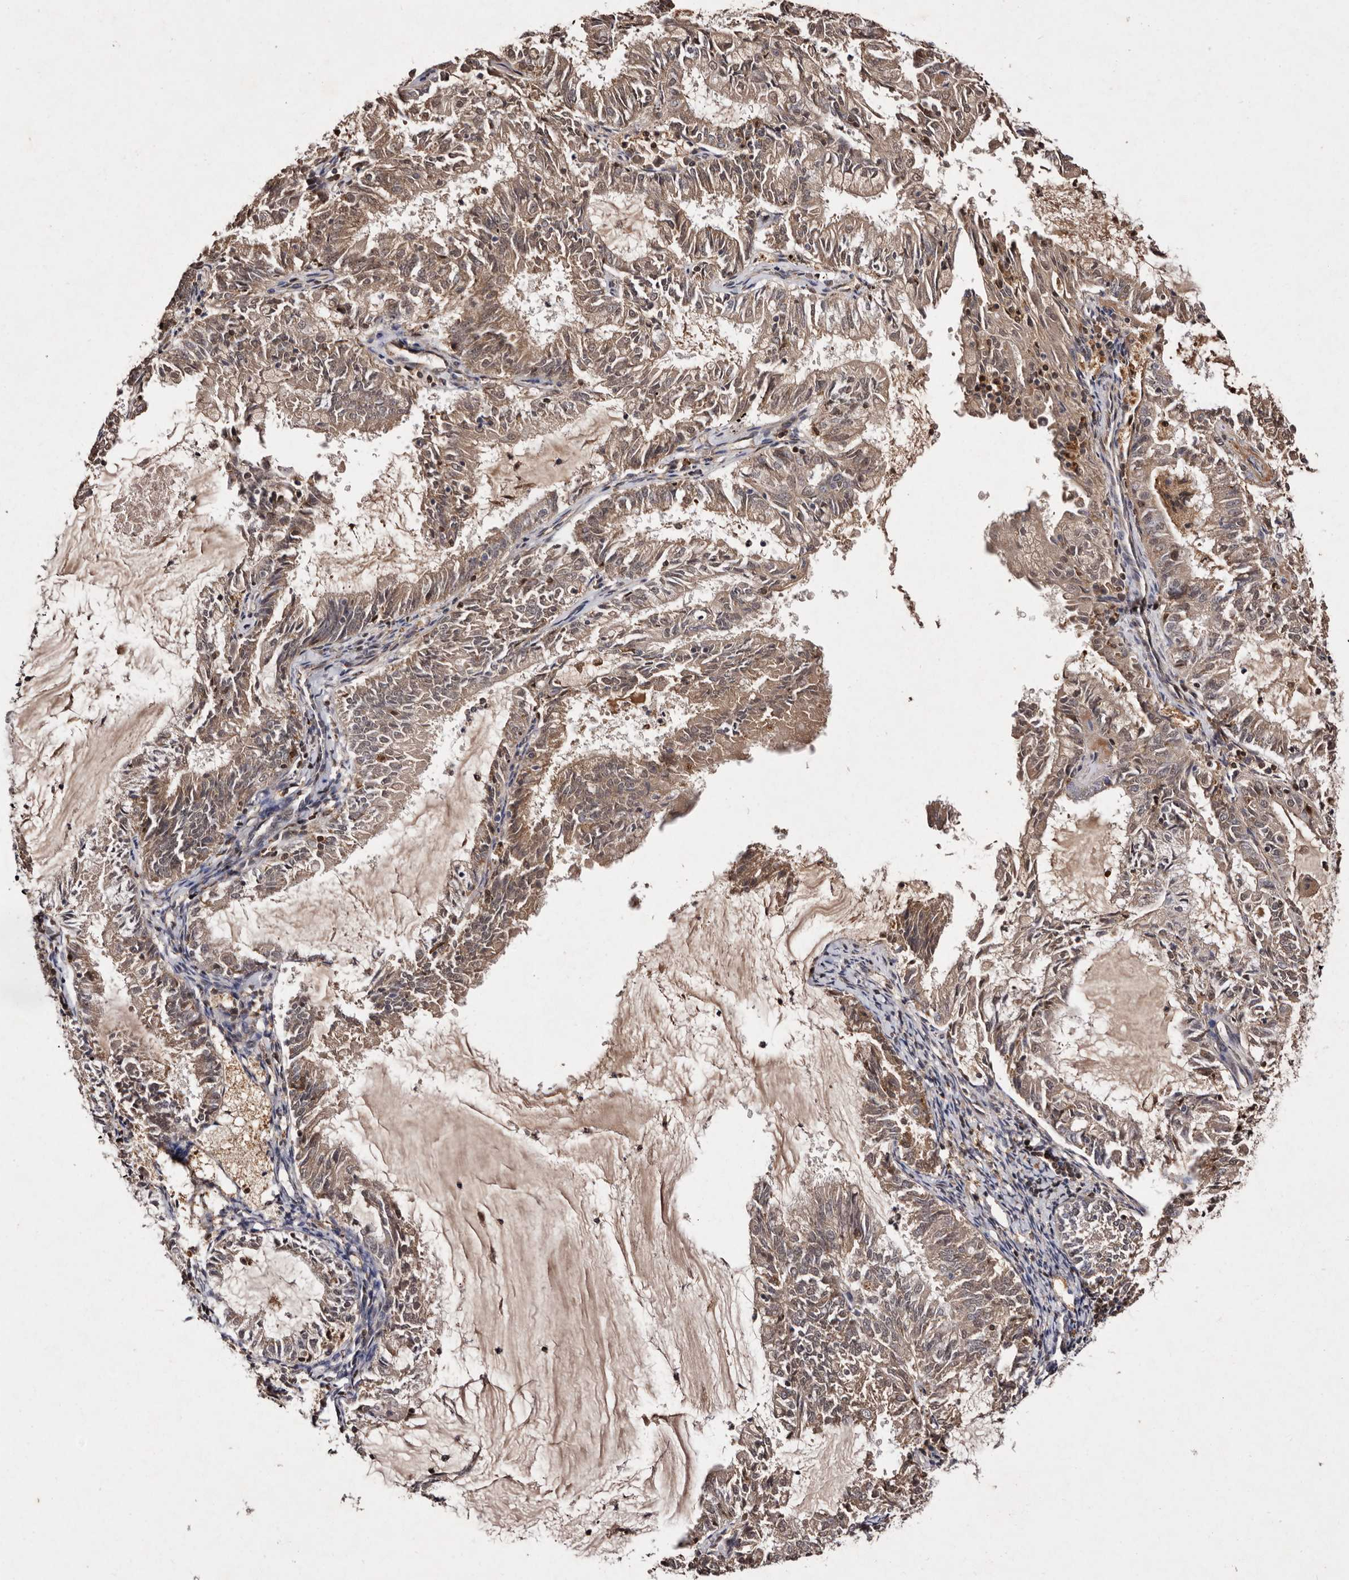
{"staining": {"intensity": "weak", "quantity": ">75%", "location": "cytoplasmic/membranous"}, "tissue": "endometrial cancer", "cell_type": "Tumor cells", "image_type": "cancer", "snomed": [{"axis": "morphology", "description": "Adenocarcinoma, NOS"}, {"axis": "topography", "description": "Endometrium"}], "caption": "Protein positivity by IHC shows weak cytoplasmic/membranous positivity in approximately >75% of tumor cells in endometrial cancer (adenocarcinoma). The staining is performed using DAB brown chromogen to label protein expression. The nuclei are counter-stained blue using hematoxylin.", "gene": "GIMAP4", "patient": {"sex": "female", "age": 57}}